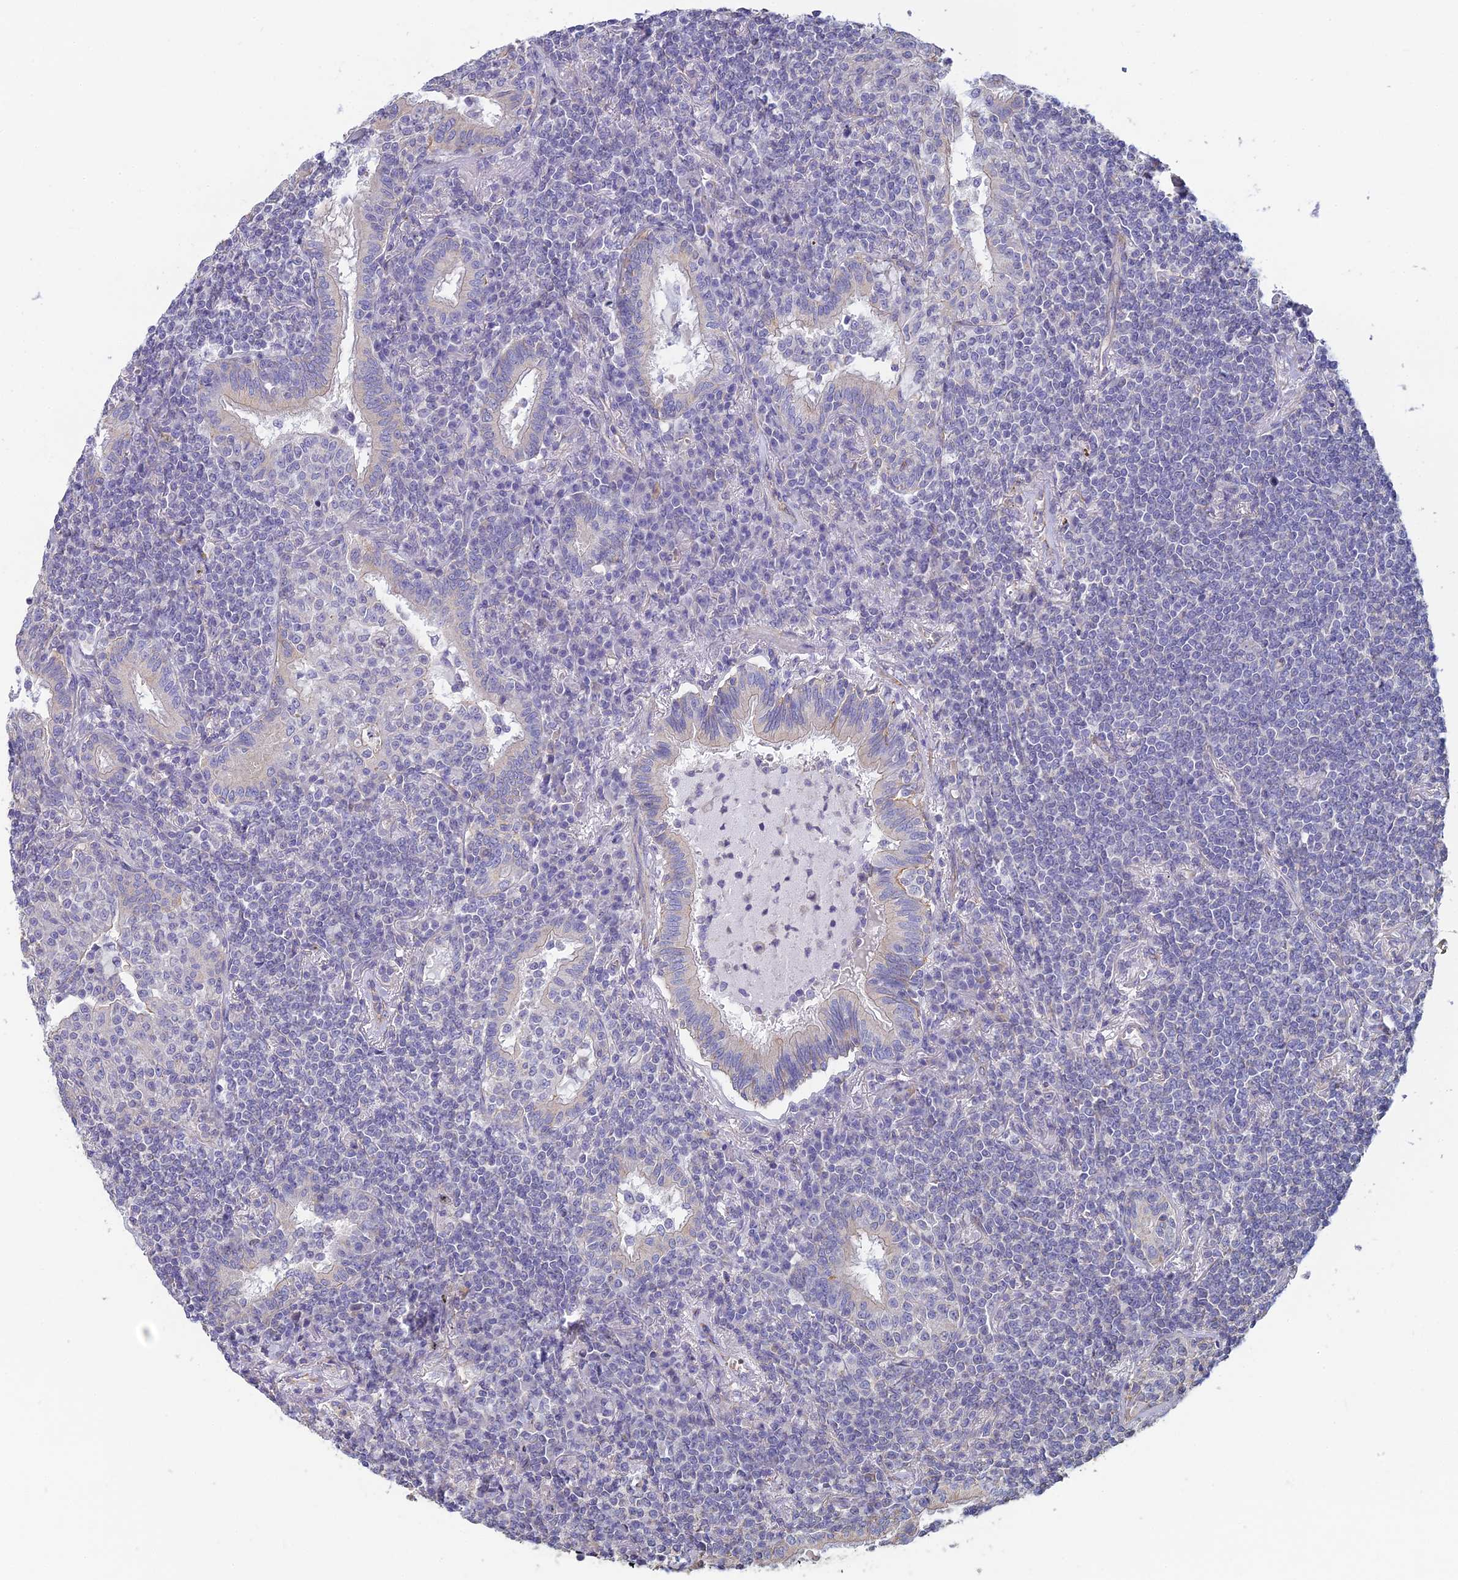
{"staining": {"intensity": "negative", "quantity": "none", "location": "none"}, "tissue": "lymphoma", "cell_type": "Tumor cells", "image_type": "cancer", "snomed": [{"axis": "morphology", "description": "Malignant lymphoma, non-Hodgkin's type, Low grade"}, {"axis": "topography", "description": "Lung"}], "caption": "DAB (3,3'-diaminobenzidine) immunohistochemical staining of low-grade malignant lymphoma, non-Hodgkin's type reveals no significant expression in tumor cells.", "gene": "PCDHA5", "patient": {"sex": "female", "age": 71}}